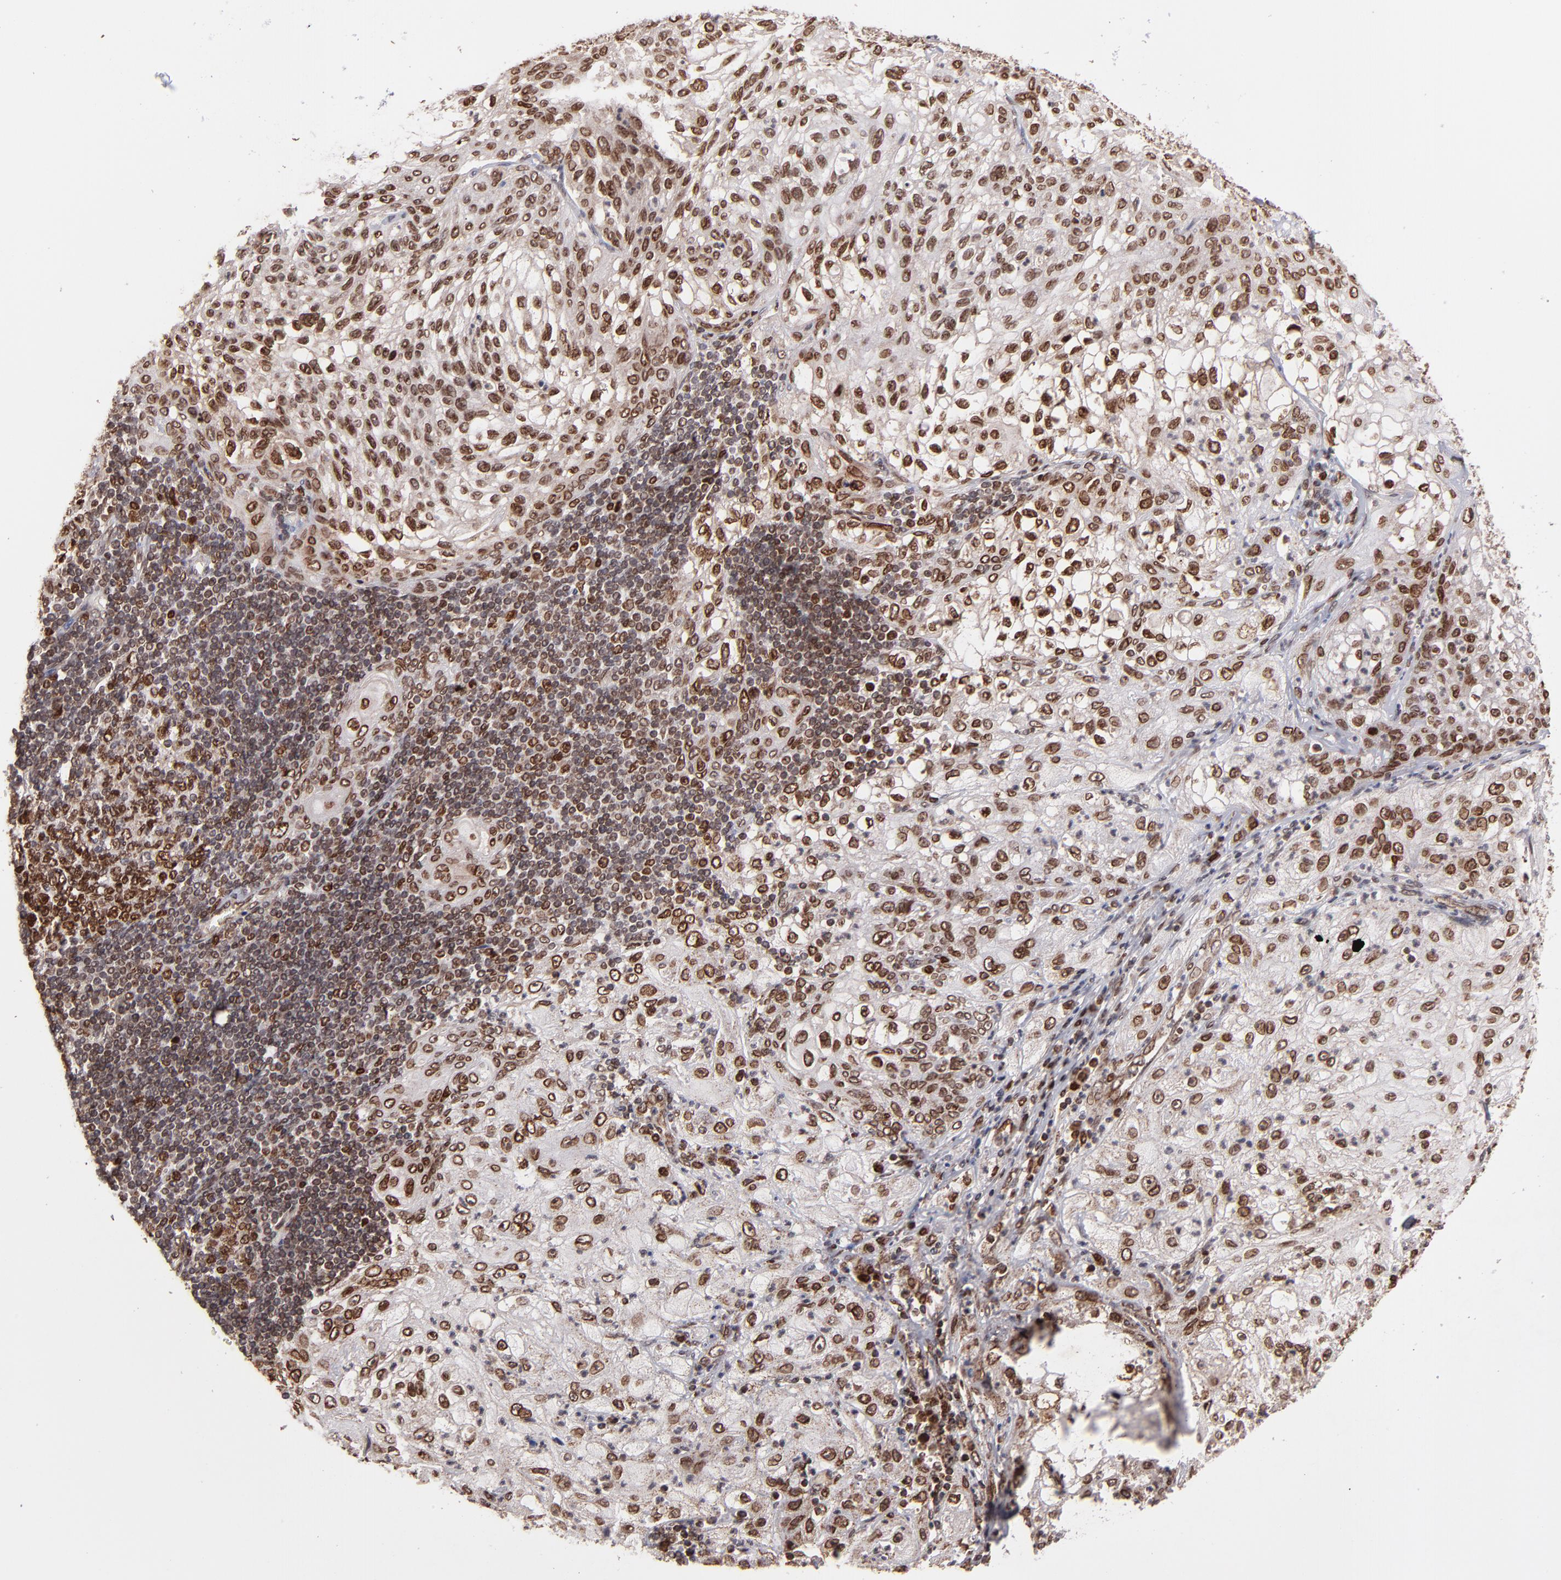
{"staining": {"intensity": "moderate", "quantity": ">75%", "location": "cytoplasmic/membranous,nuclear"}, "tissue": "lung cancer", "cell_type": "Tumor cells", "image_type": "cancer", "snomed": [{"axis": "morphology", "description": "Inflammation, NOS"}, {"axis": "morphology", "description": "Squamous cell carcinoma, NOS"}, {"axis": "topography", "description": "Lymph node"}, {"axis": "topography", "description": "Soft tissue"}, {"axis": "topography", "description": "Lung"}], "caption": "Protein analysis of lung squamous cell carcinoma tissue displays moderate cytoplasmic/membranous and nuclear staining in approximately >75% of tumor cells. (DAB (3,3'-diaminobenzidine) IHC with brightfield microscopy, high magnification).", "gene": "TOP1MT", "patient": {"sex": "male", "age": 66}}